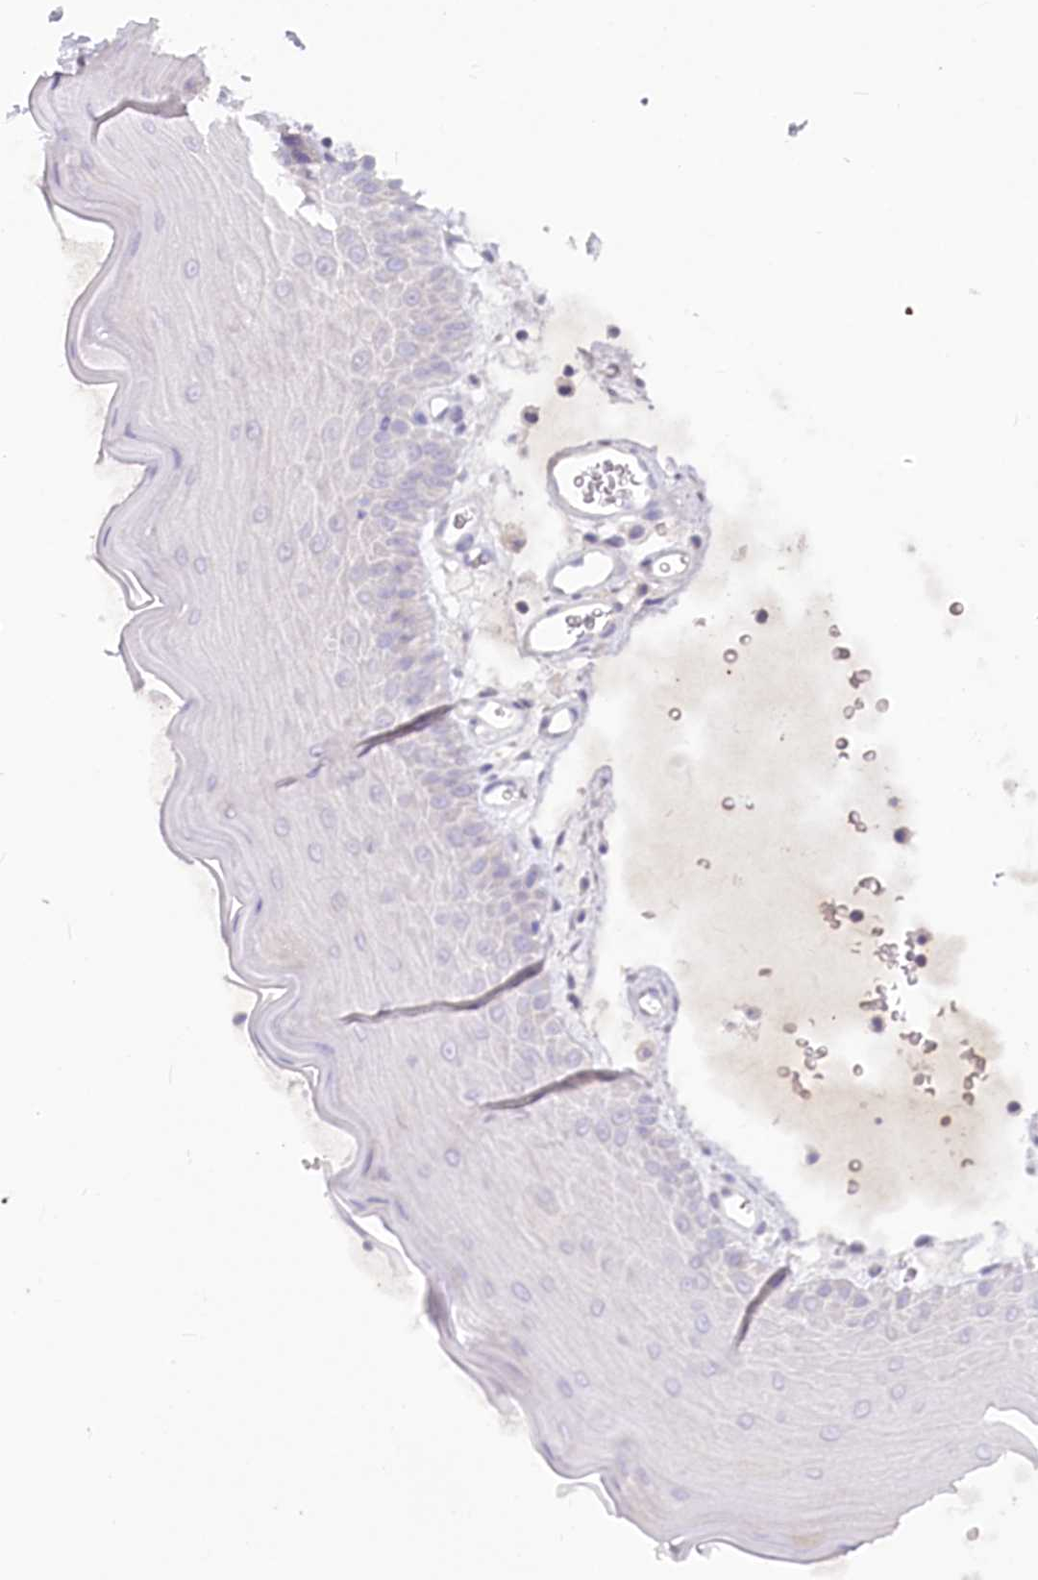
{"staining": {"intensity": "negative", "quantity": "none", "location": "none"}, "tissue": "oral mucosa", "cell_type": "Squamous epithelial cells", "image_type": "normal", "snomed": [{"axis": "morphology", "description": "Normal tissue, NOS"}, {"axis": "topography", "description": "Oral tissue"}], "caption": "IHC of unremarkable human oral mucosa displays no staining in squamous epithelial cells. (DAB immunohistochemistry (IHC) with hematoxylin counter stain).", "gene": "EFHC2", "patient": {"sex": "male", "age": 13}}